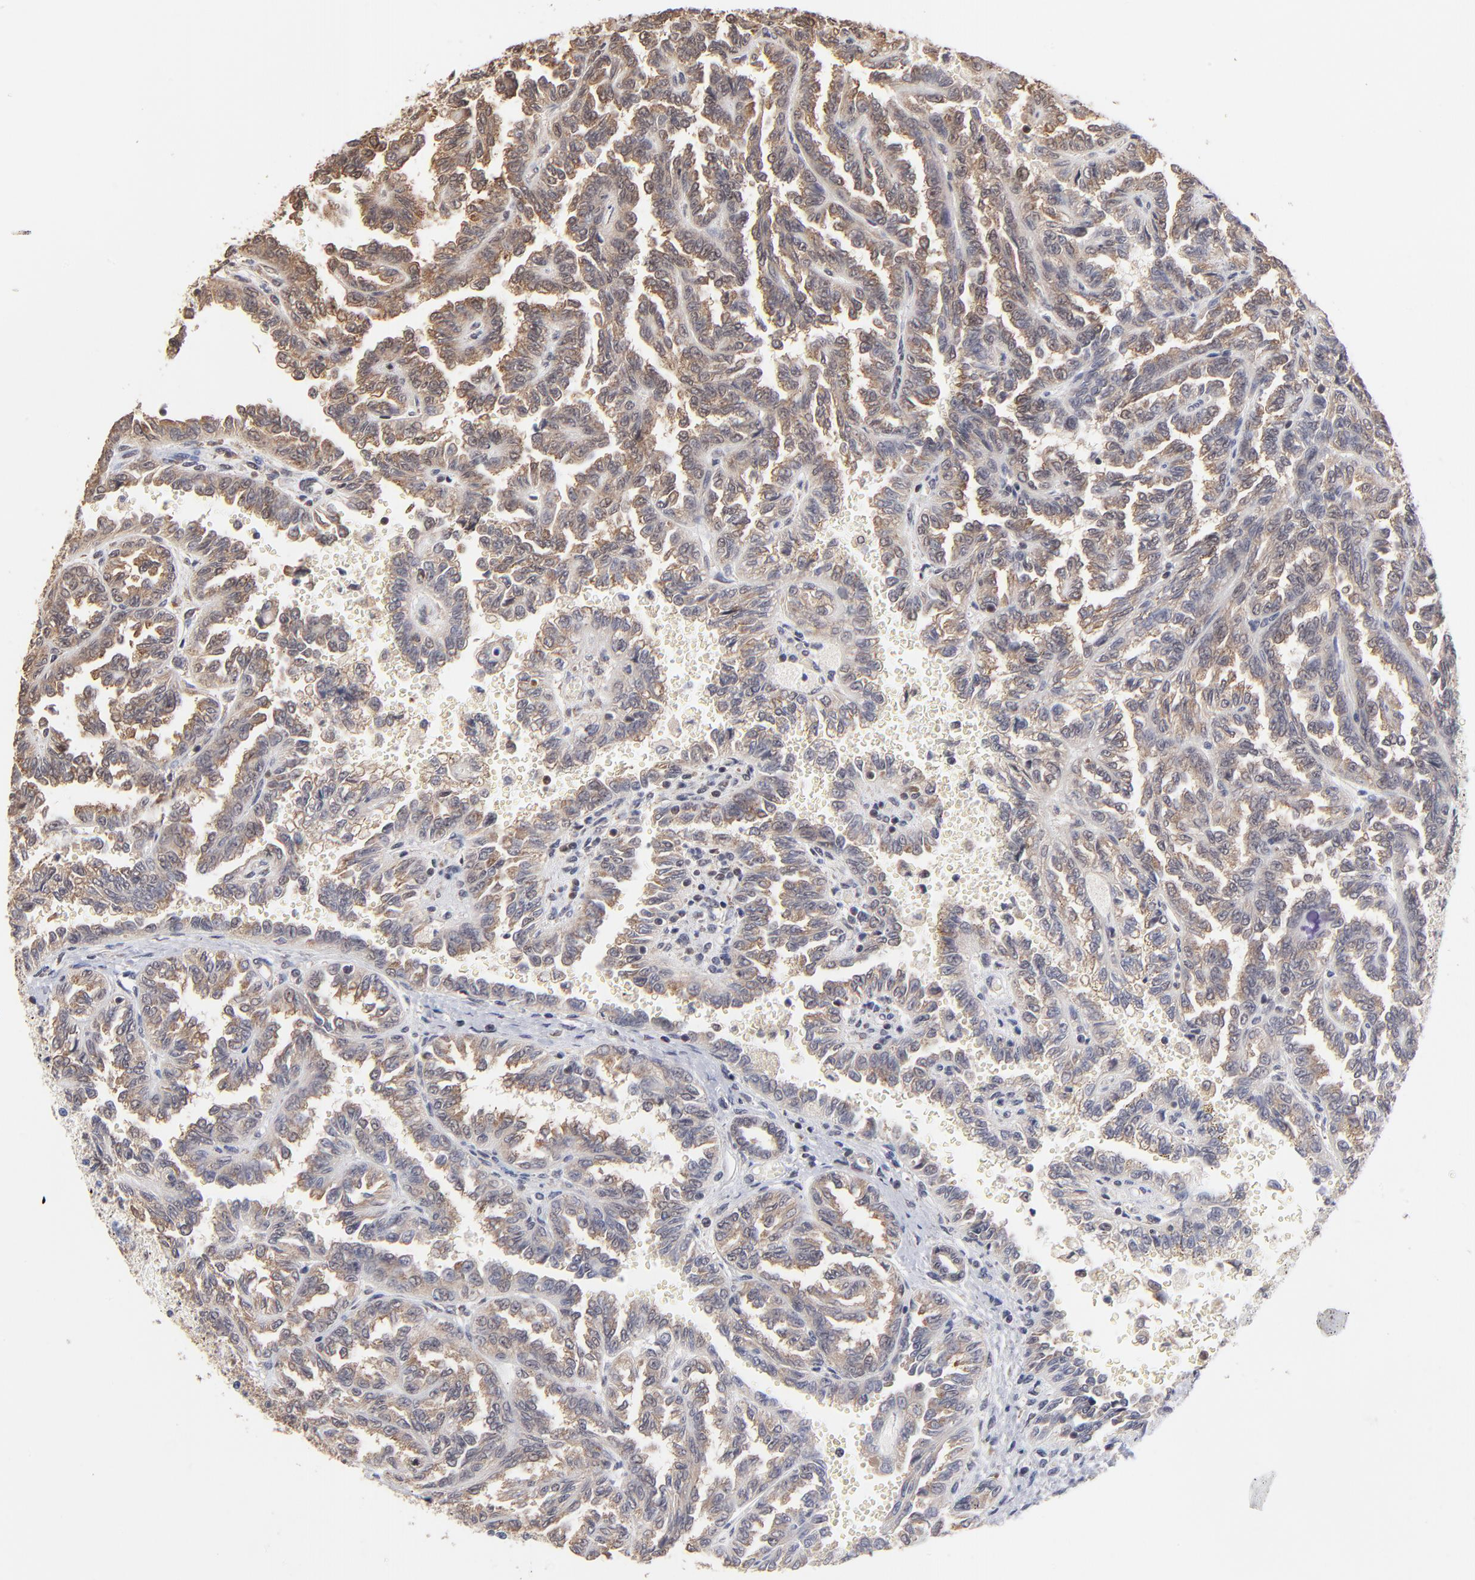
{"staining": {"intensity": "weak", "quantity": ">75%", "location": "cytoplasmic/membranous"}, "tissue": "renal cancer", "cell_type": "Tumor cells", "image_type": "cancer", "snomed": [{"axis": "morphology", "description": "Inflammation, NOS"}, {"axis": "morphology", "description": "Adenocarcinoma, NOS"}, {"axis": "topography", "description": "Kidney"}], "caption": "This is an image of immunohistochemistry staining of adenocarcinoma (renal), which shows weak positivity in the cytoplasmic/membranous of tumor cells.", "gene": "BRPF1", "patient": {"sex": "male", "age": 68}}